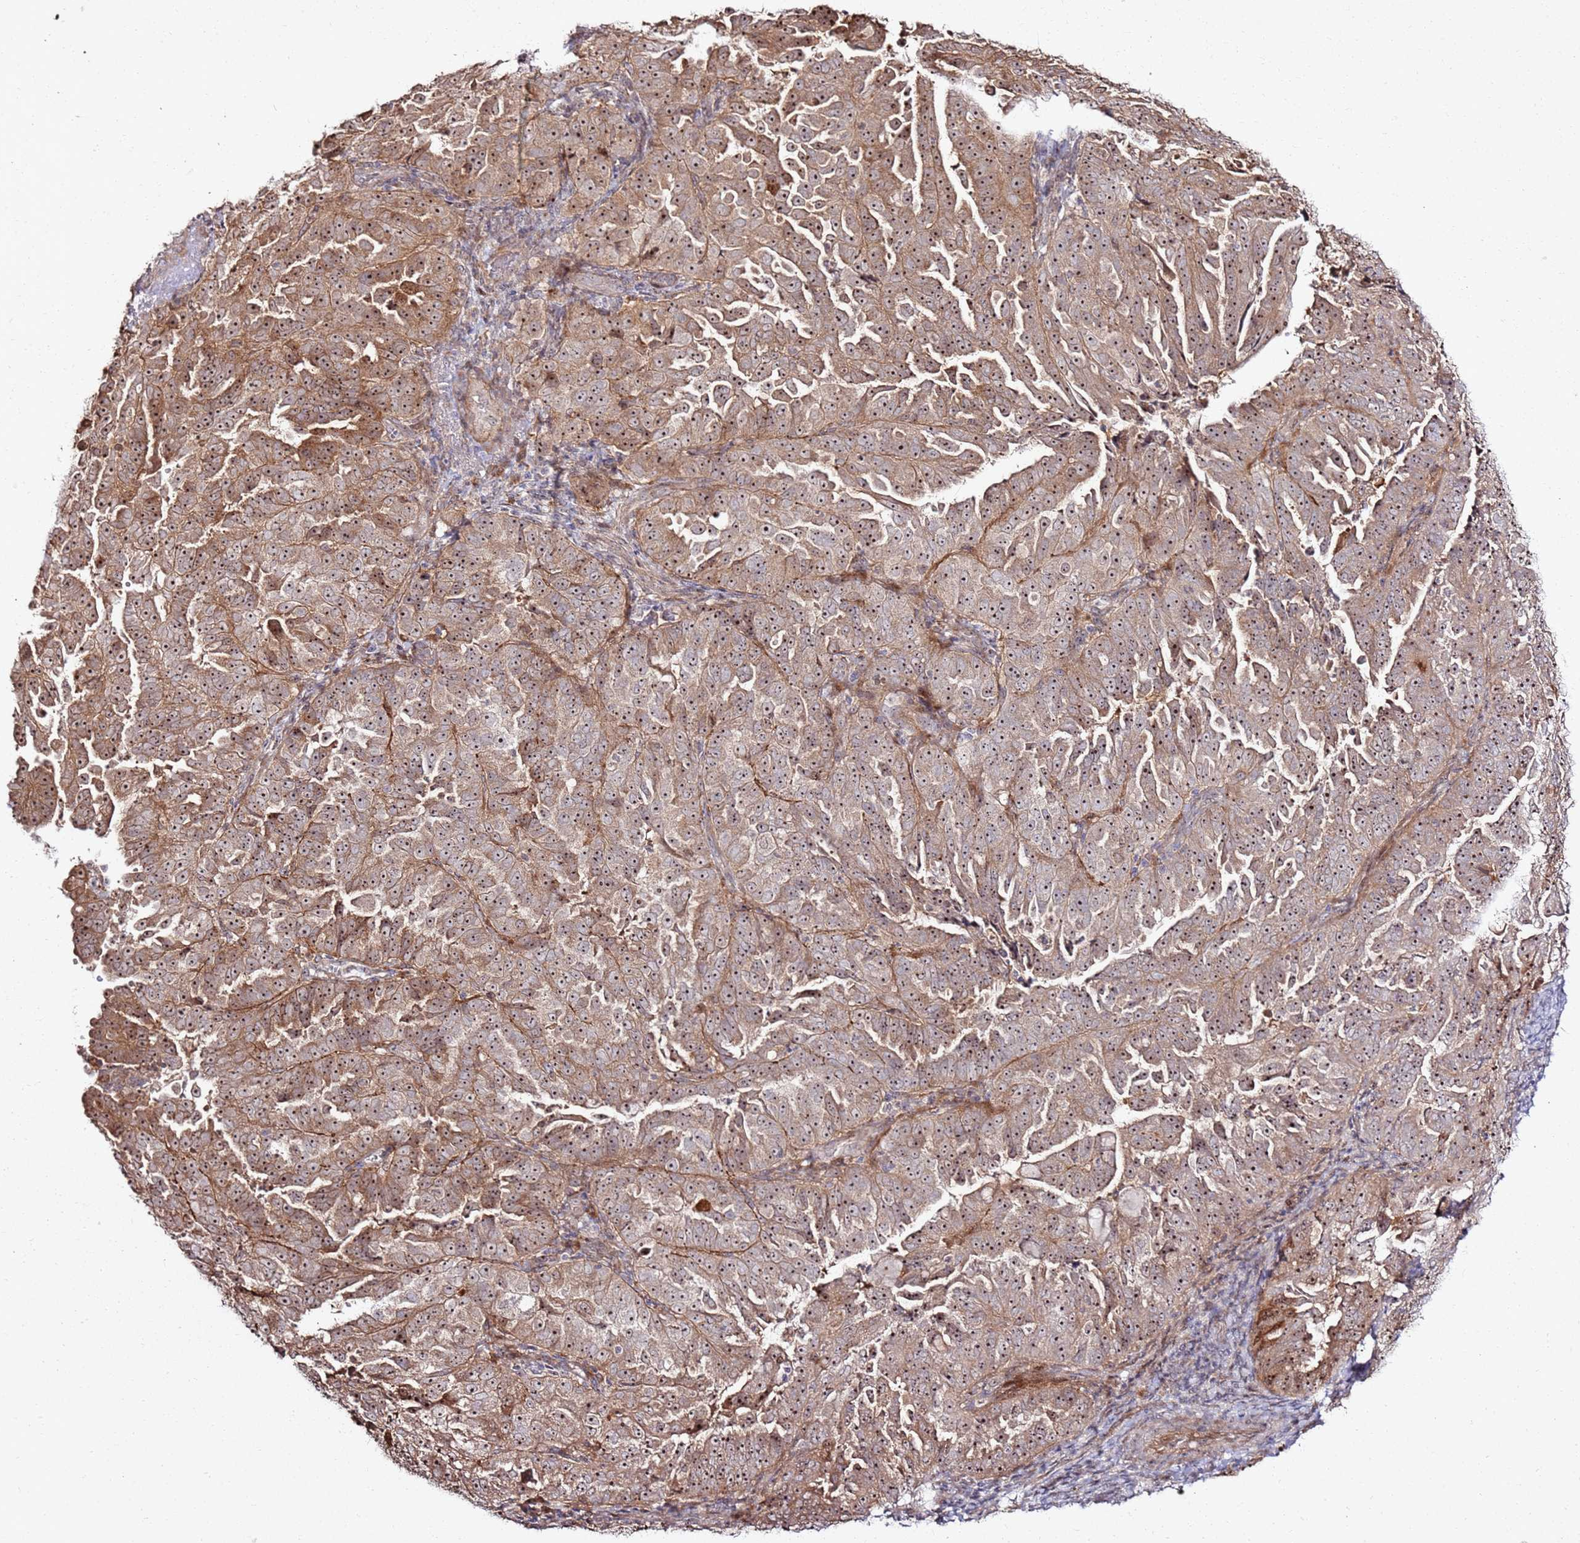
{"staining": {"intensity": "moderate", "quantity": ">75%", "location": "cytoplasmic/membranous,nuclear"}, "tissue": "endometrial cancer", "cell_type": "Tumor cells", "image_type": "cancer", "snomed": [{"axis": "morphology", "description": "Adenocarcinoma, NOS"}, {"axis": "topography", "description": "Endometrium"}], "caption": "Immunohistochemical staining of endometrial cancer (adenocarcinoma) exhibits medium levels of moderate cytoplasmic/membranous and nuclear positivity in about >75% of tumor cells. The staining was performed using DAB, with brown indicating positive protein expression. Nuclei are stained blue with hematoxylin.", "gene": "CNPY1", "patient": {"sex": "female", "age": 65}}